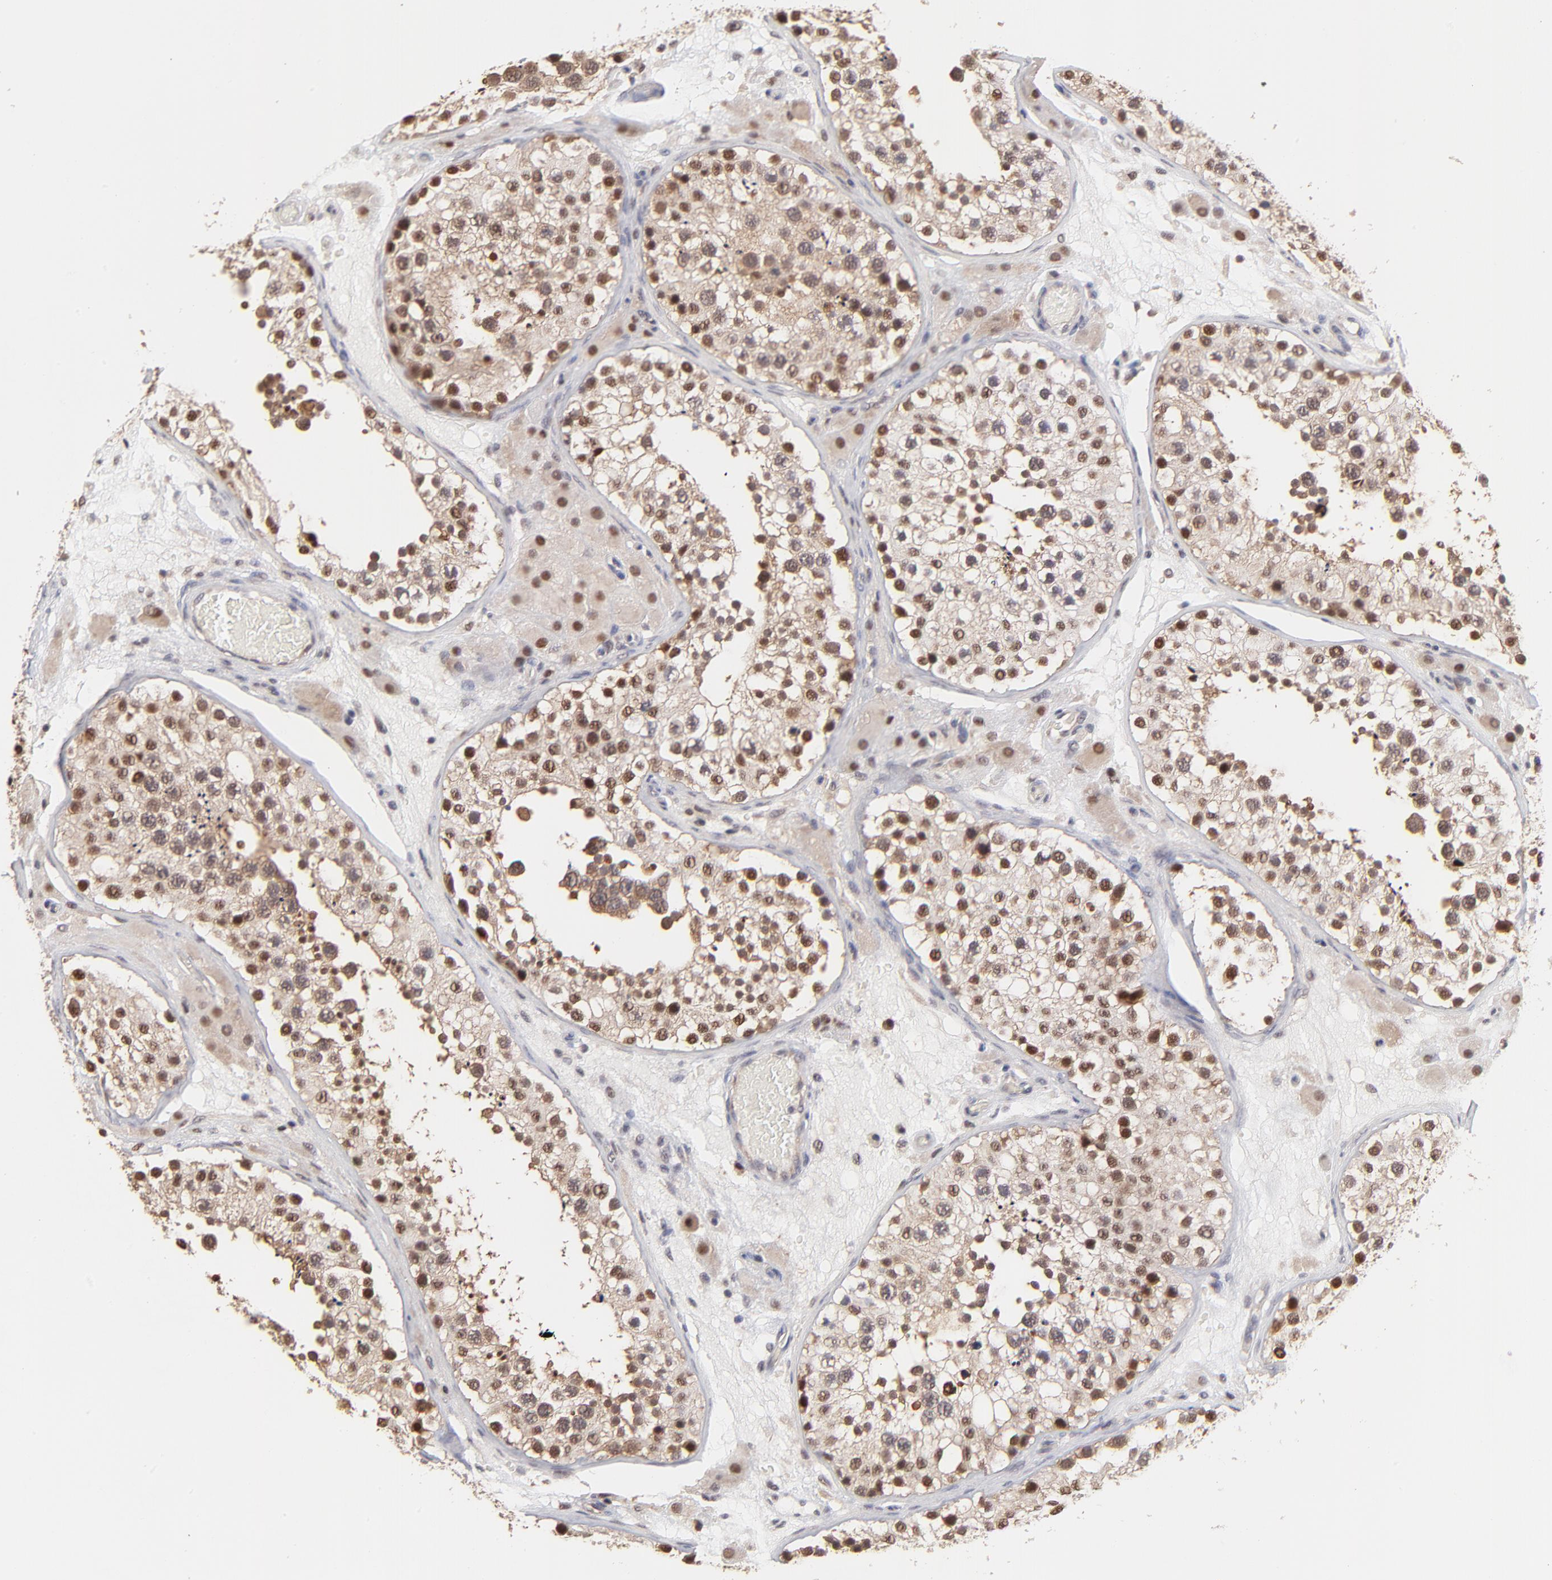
{"staining": {"intensity": "moderate", "quantity": "25%-75%", "location": "nuclear"}, "tissue": "testis", "cell_type": "Cells in seminiferous ducts", "image_type": "normal", "snomed": [{"axis": "morphology", "description": "Normal tissue, NOS"}, {"axis": "topography", "description": "Testis"}], "caption": "Immunohistochemistry staining of normal testis, which displays medium levels of moderate nuclear positivity in approximately 25%-75% of cells in seminiferous ducts indicating moderate nuclear protein expression. The staining was performed using DAB (3,3'-diaminobenzidine) (brown) for protein detection and nuclei were counterstained in hematoxylin (blue).", "gene": "PSMC4", "patient": {"sex": "male", "age": 26}}